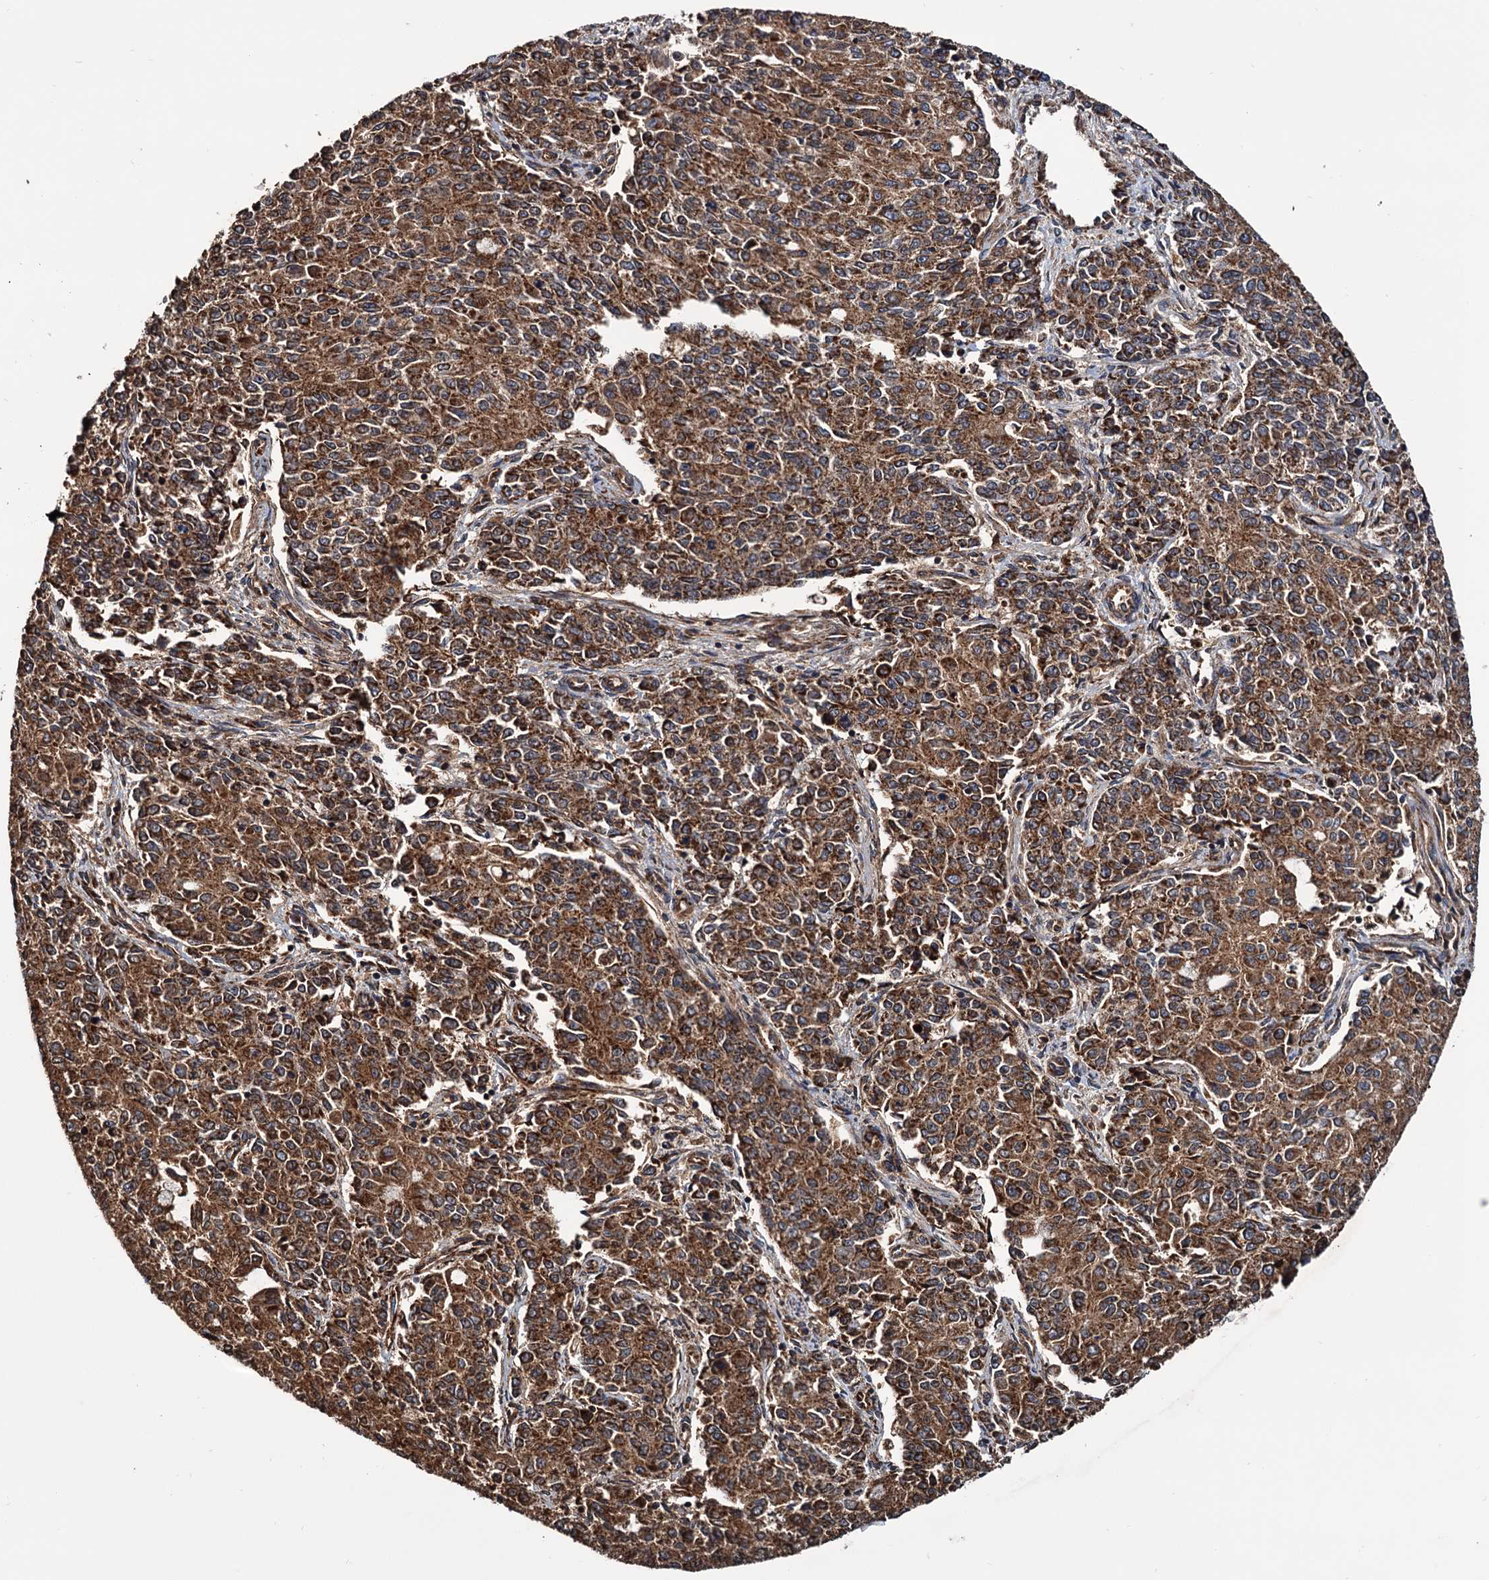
{"staining": {"intensity": "moderate", "quantity": ">75%", "location": "cytoplasmic/membranous"}, "tissue": "endometrial cancer", "cell_type": "Tumor cells", "image_type": "cancer", "snomed": [{"axis": "morphology", "description": "Adenocarcinoma, NOS"}, {"axis": "topography", "description": "Endometrium"}], "caption": "There is medium levels of moderate cytoplasmic/membranous expression in tumor cells of endometrial cancer, as demonstrated by immunohistochemical staining (brown color).", "gene": "MRPL42", "patient": {"sex": "female", "age": 50}}